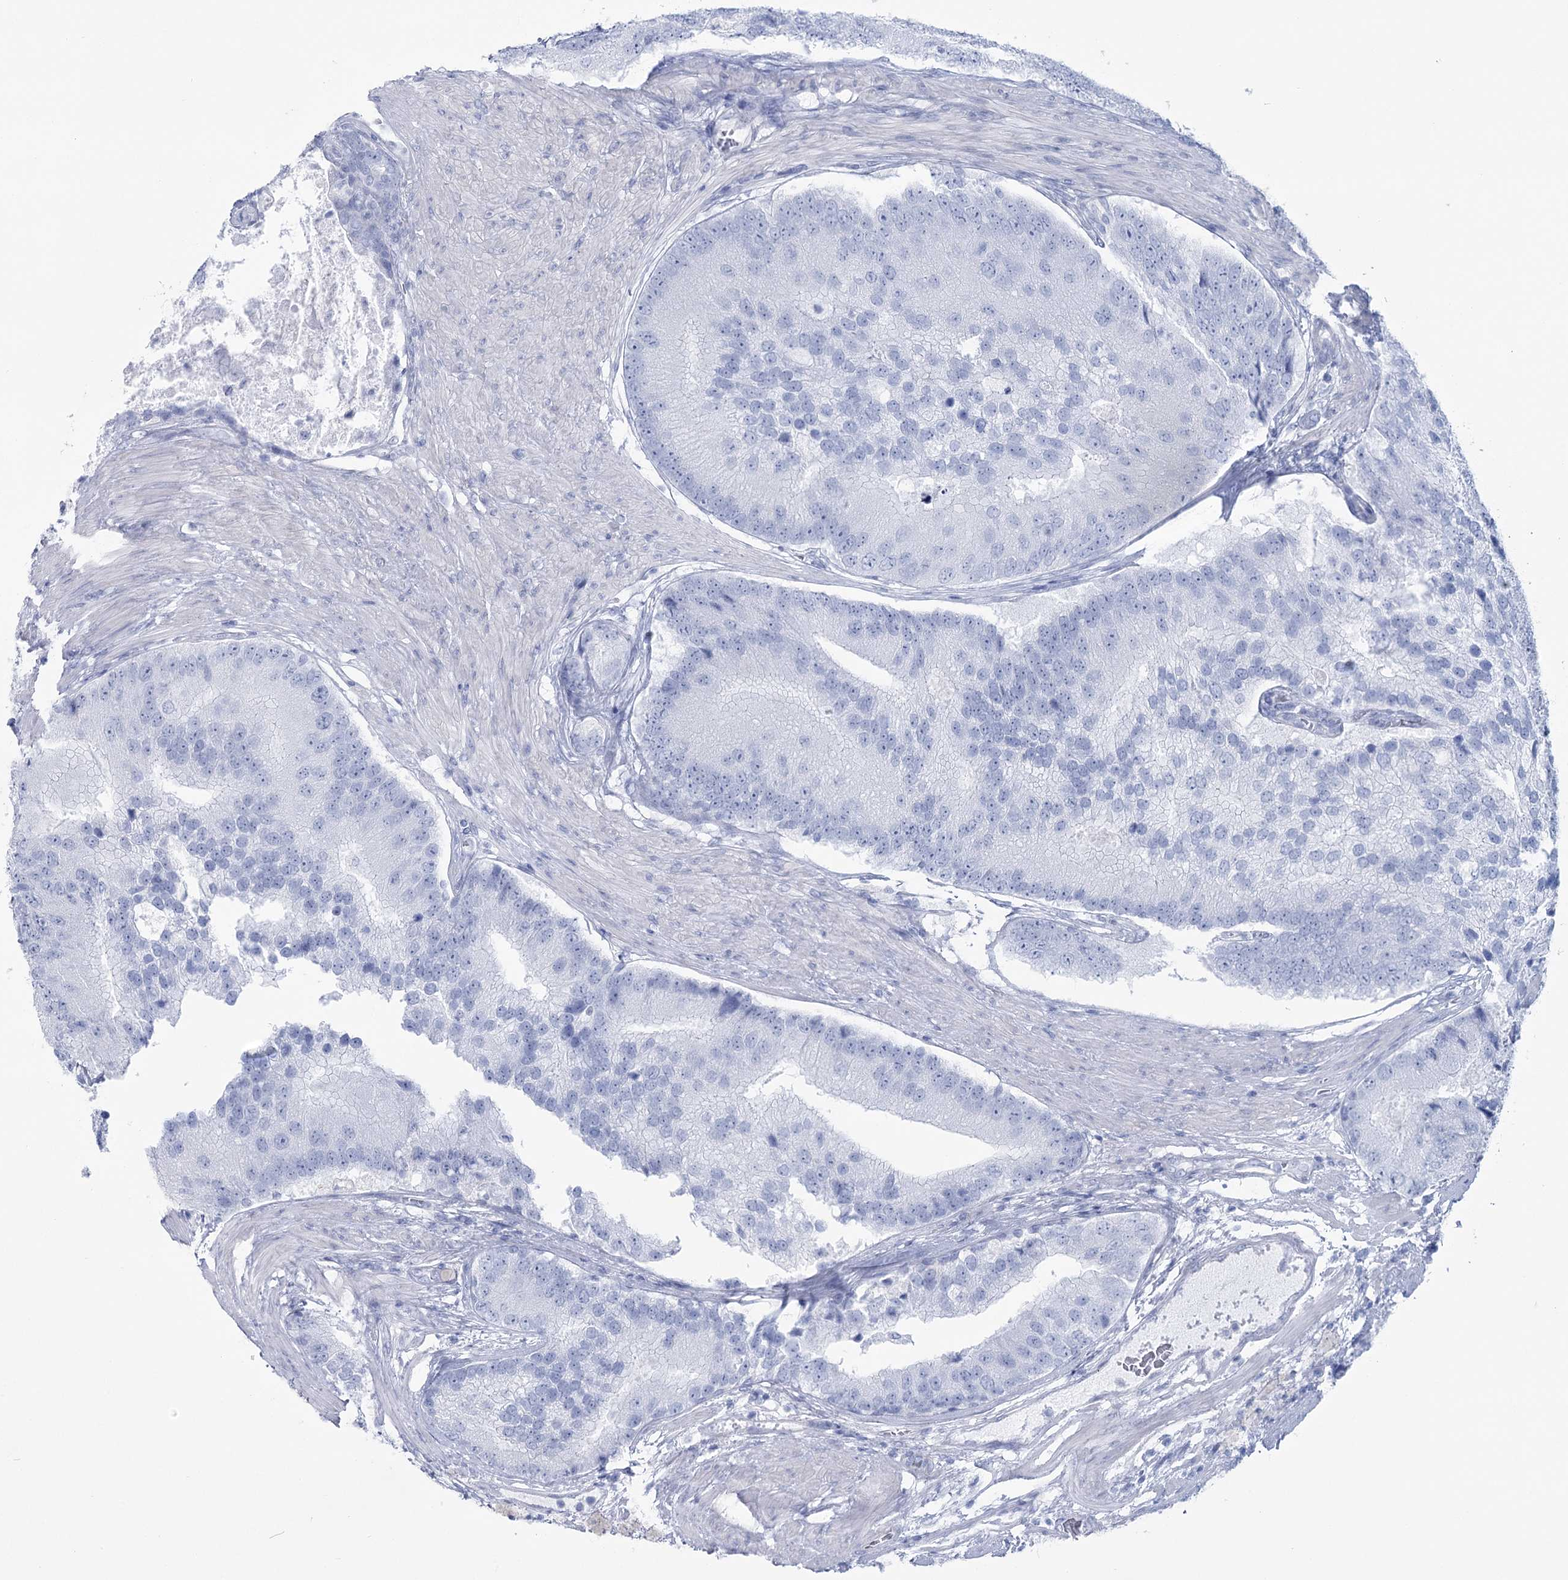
{"staining": {"intensity": "negative", "quantity": "none", "location": "none"}, "tissue": "prostate cancer", "cell_type": "Tumor cells", "image_type": "cancer", "snomed": [{"axis": "morphology", "description": "Adenocarcinoma, High grade"}, {"axis": "topography", "description": "Prostate"}], "caption": "DAB (3,3'-diaminobenzidine) immunohistochemical staining of prostate adenocarcinoma (high-grade) displays no significant expression in tumor cells.", "gene": "CCDC88A", "patient": {"sex": "male", "age": 70}}